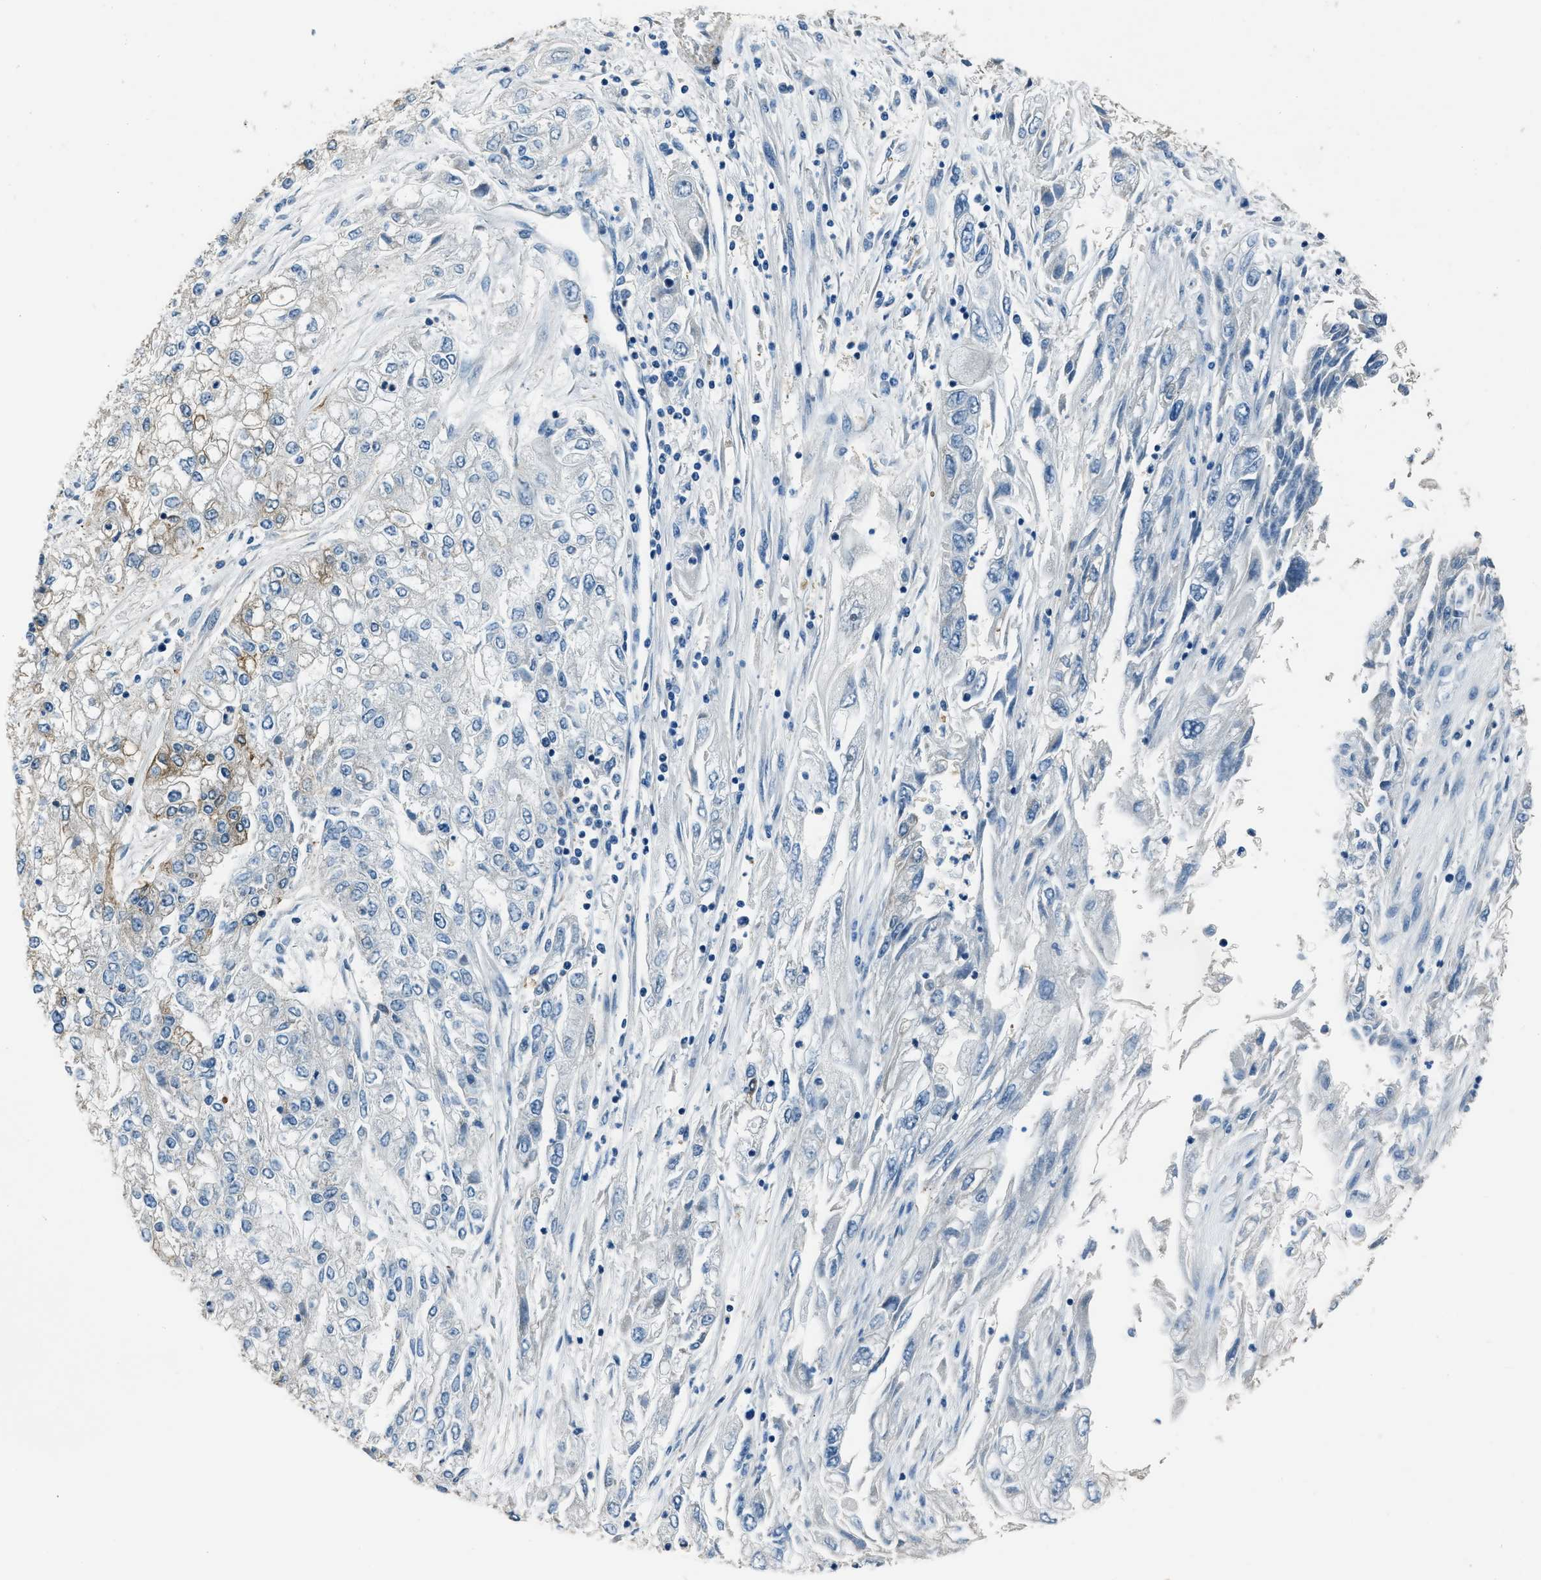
{"staining": {"intensity": "weak", "quantity": "<25%", "location": "cytoplasmic/membranous"}, "tissue": "endometrial cancer", "cell_type": "Tumor cells", "image_type": "cancer", "snomed": [{"axis": "morphology", "description": "Adenocarcinoma, NOS"}, {"axis": "topography", "description": "Endometrium"}], "caption": "Immunohistochemistry (IHC) photomicrograph of neoplastic tissue: human adenocarcinoma (endometrial) stained with DAB shows no significant protein expression in tumor cells.", "gene": "NUDCD3", "patient": {"sex": "female", "age": 49}}